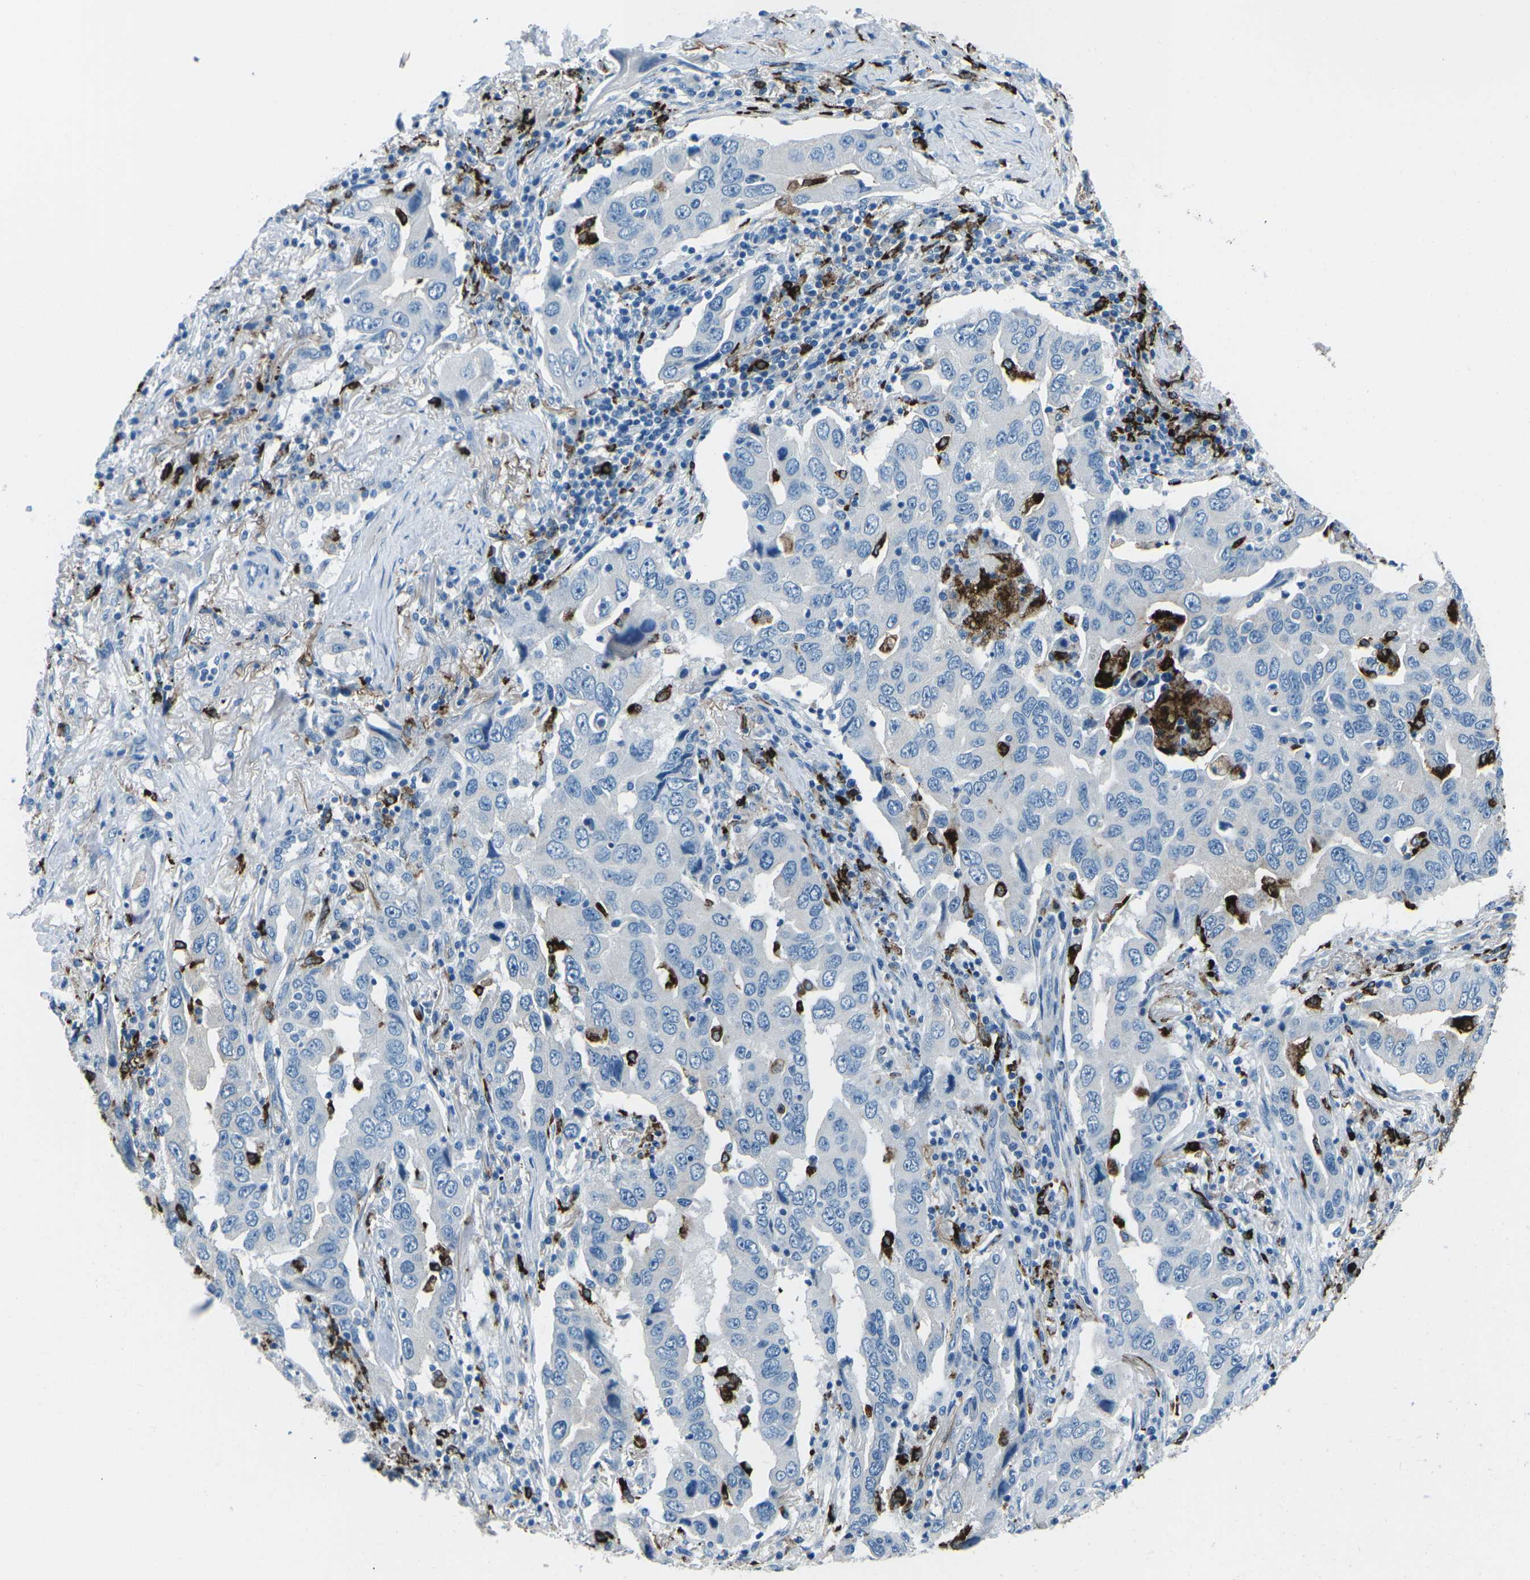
{"staining": {"intensity": "weak", "quantity": "<25%", "location": "cytoplasmic/membranous"}, "tissue": "lung cancer", "cell_type": "Tumor cells", "image_type": "cancer", "snomed": [{"axis": "morphology", "description": "Adenocarcinoma, NOS"}, {"axis": "topography", "description": "Lung"}], "caption": "The immunohistochemistry (IHC) micrograph has no significant staining in tumor cells of lung adenocarcinoma tissue.", "gene": "FCN1", "patient": {"sex": "female", "age": 65}}